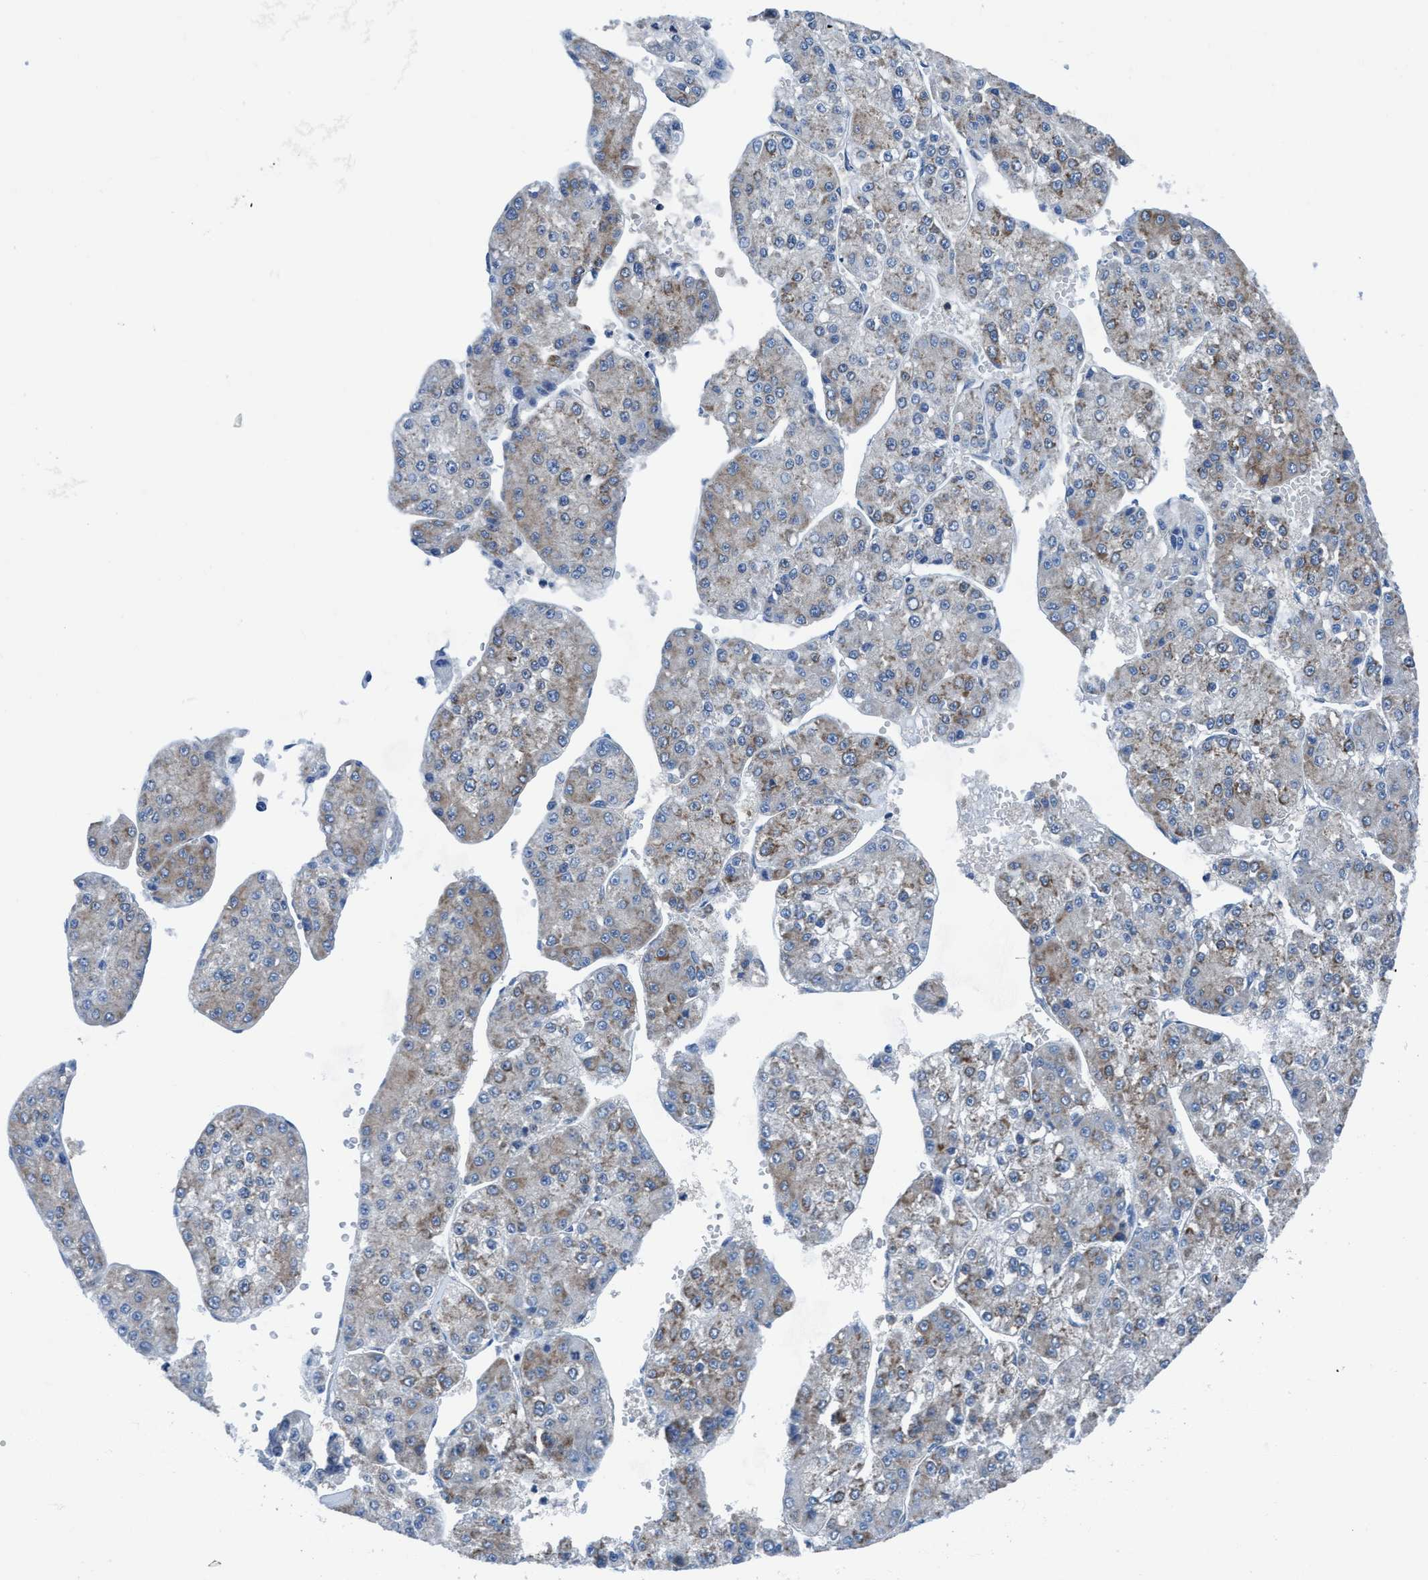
{"staining": {"intensity": "weak", "quantity": "<25%", "location": "cytoplasmic/membranous"}, "tissue": "liver cancer", "cell_type": "Tumor cells", "image_type": "cancer", "snomed": [{"axis": "morphology", "description": "Carcinoma, Hepatocellular, NOS"}, {"axis": "topography", "description": "Liver"}], "caption": "Immunohistochemistry (IHC) micrograph of neoplastic tissue: human hepatocellular carcinoma (liver) stained with DAB (3,3'-diaminobenzidine) demonstrates no significant protein staining in tumor cells.", "gene": "NMT1", "patient": {"sex": "female", "age": 73}}